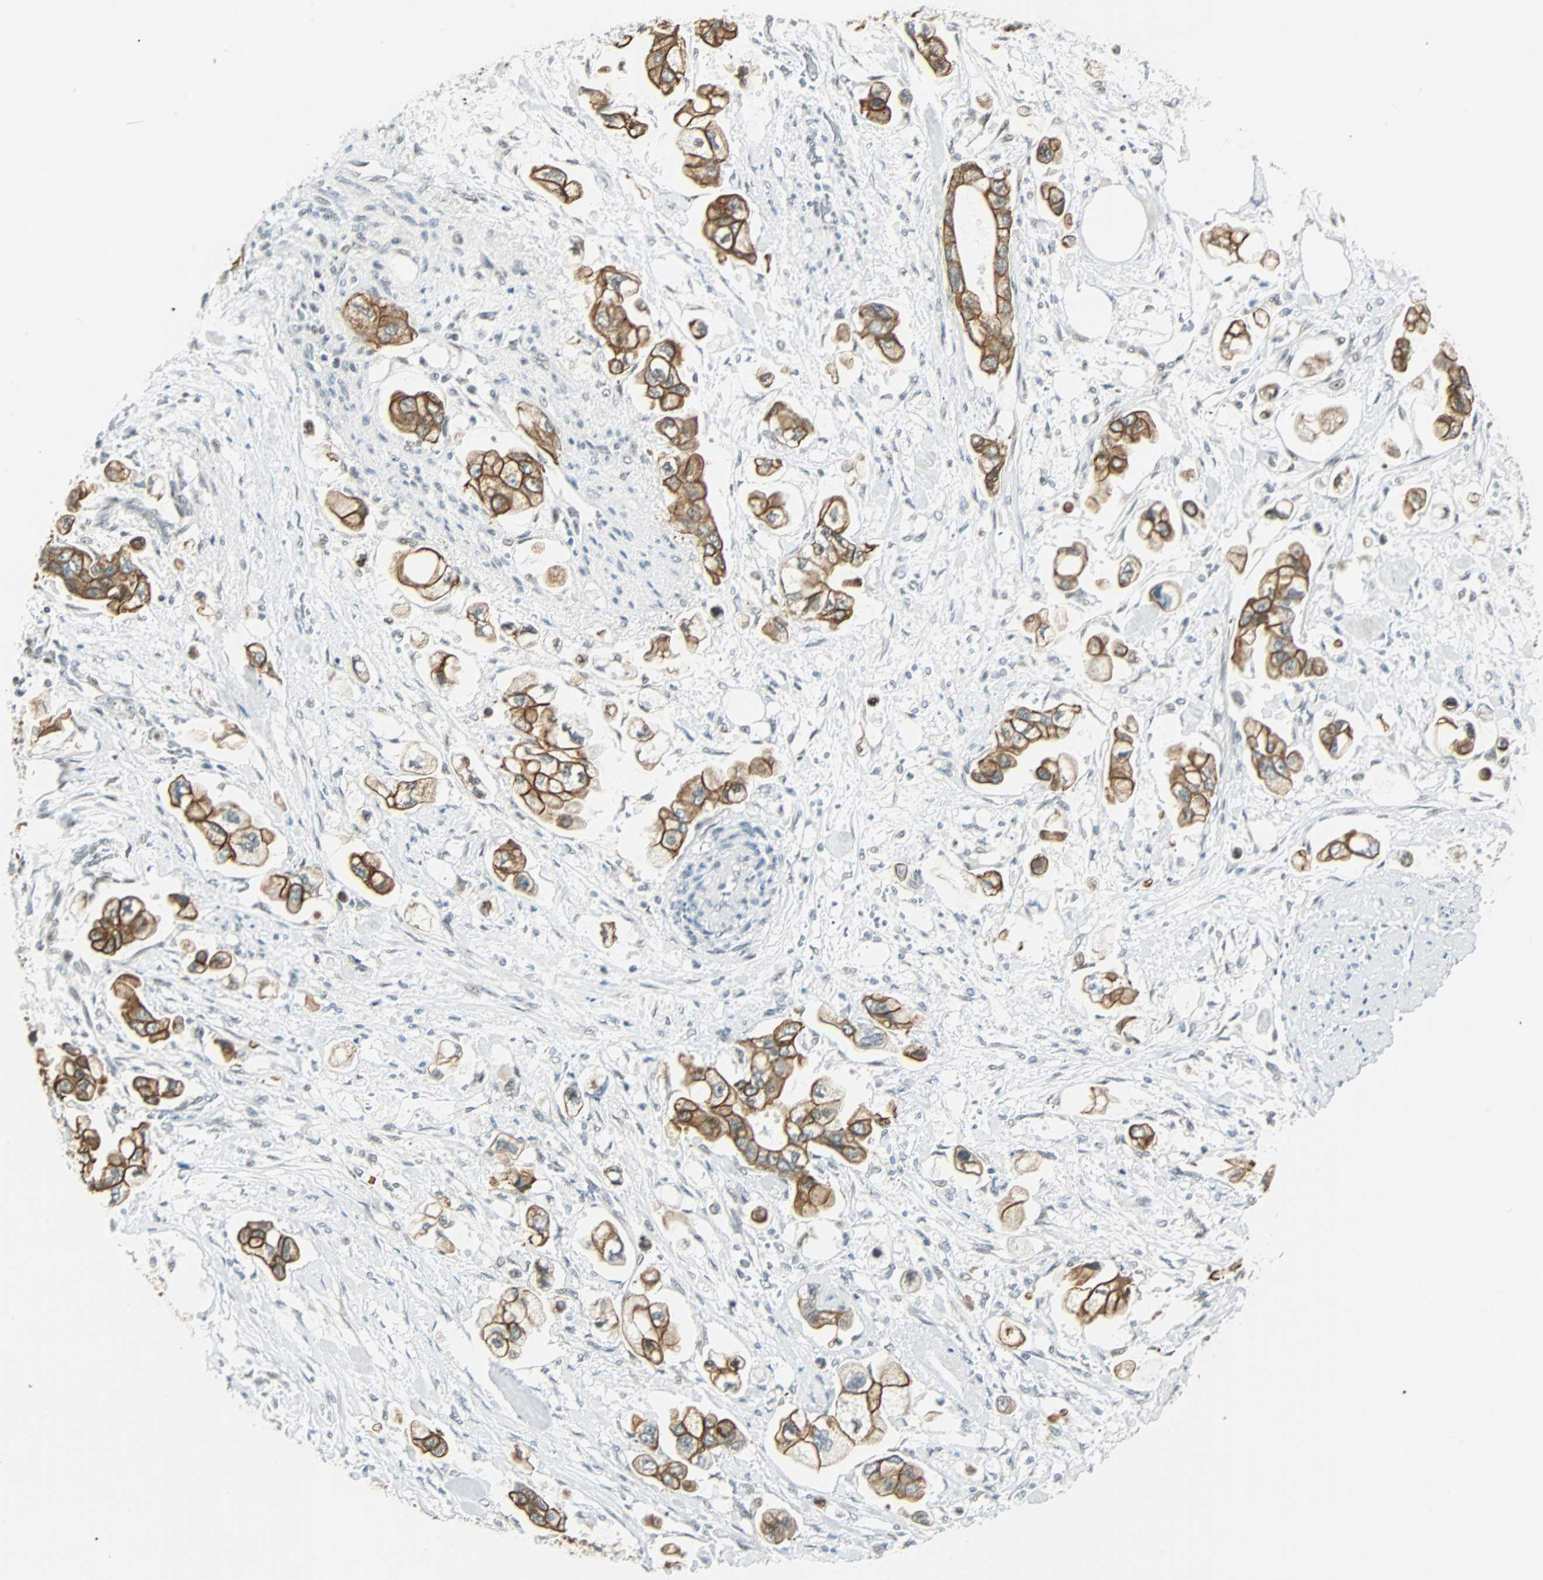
{"staining": {"intensity": "strong", "quantity": ">75%", "location": "cytoplasmic/membranous"}, "tissue": "stomach cancer", "cell_type": "Tumor cells", "image_type": "cancer", "snomed": [{"axis": "morphology", "description": "Adenocarcinoma, NOS"}, {"axis": "topography", "description": "Stomach"}], "caption": "Adenocarcinoma (stomach) stained with a protein marker exhibits strong staining in tumor cells.", "gene": "NELFE", "patient": {"sex": "male", "age": 62}}